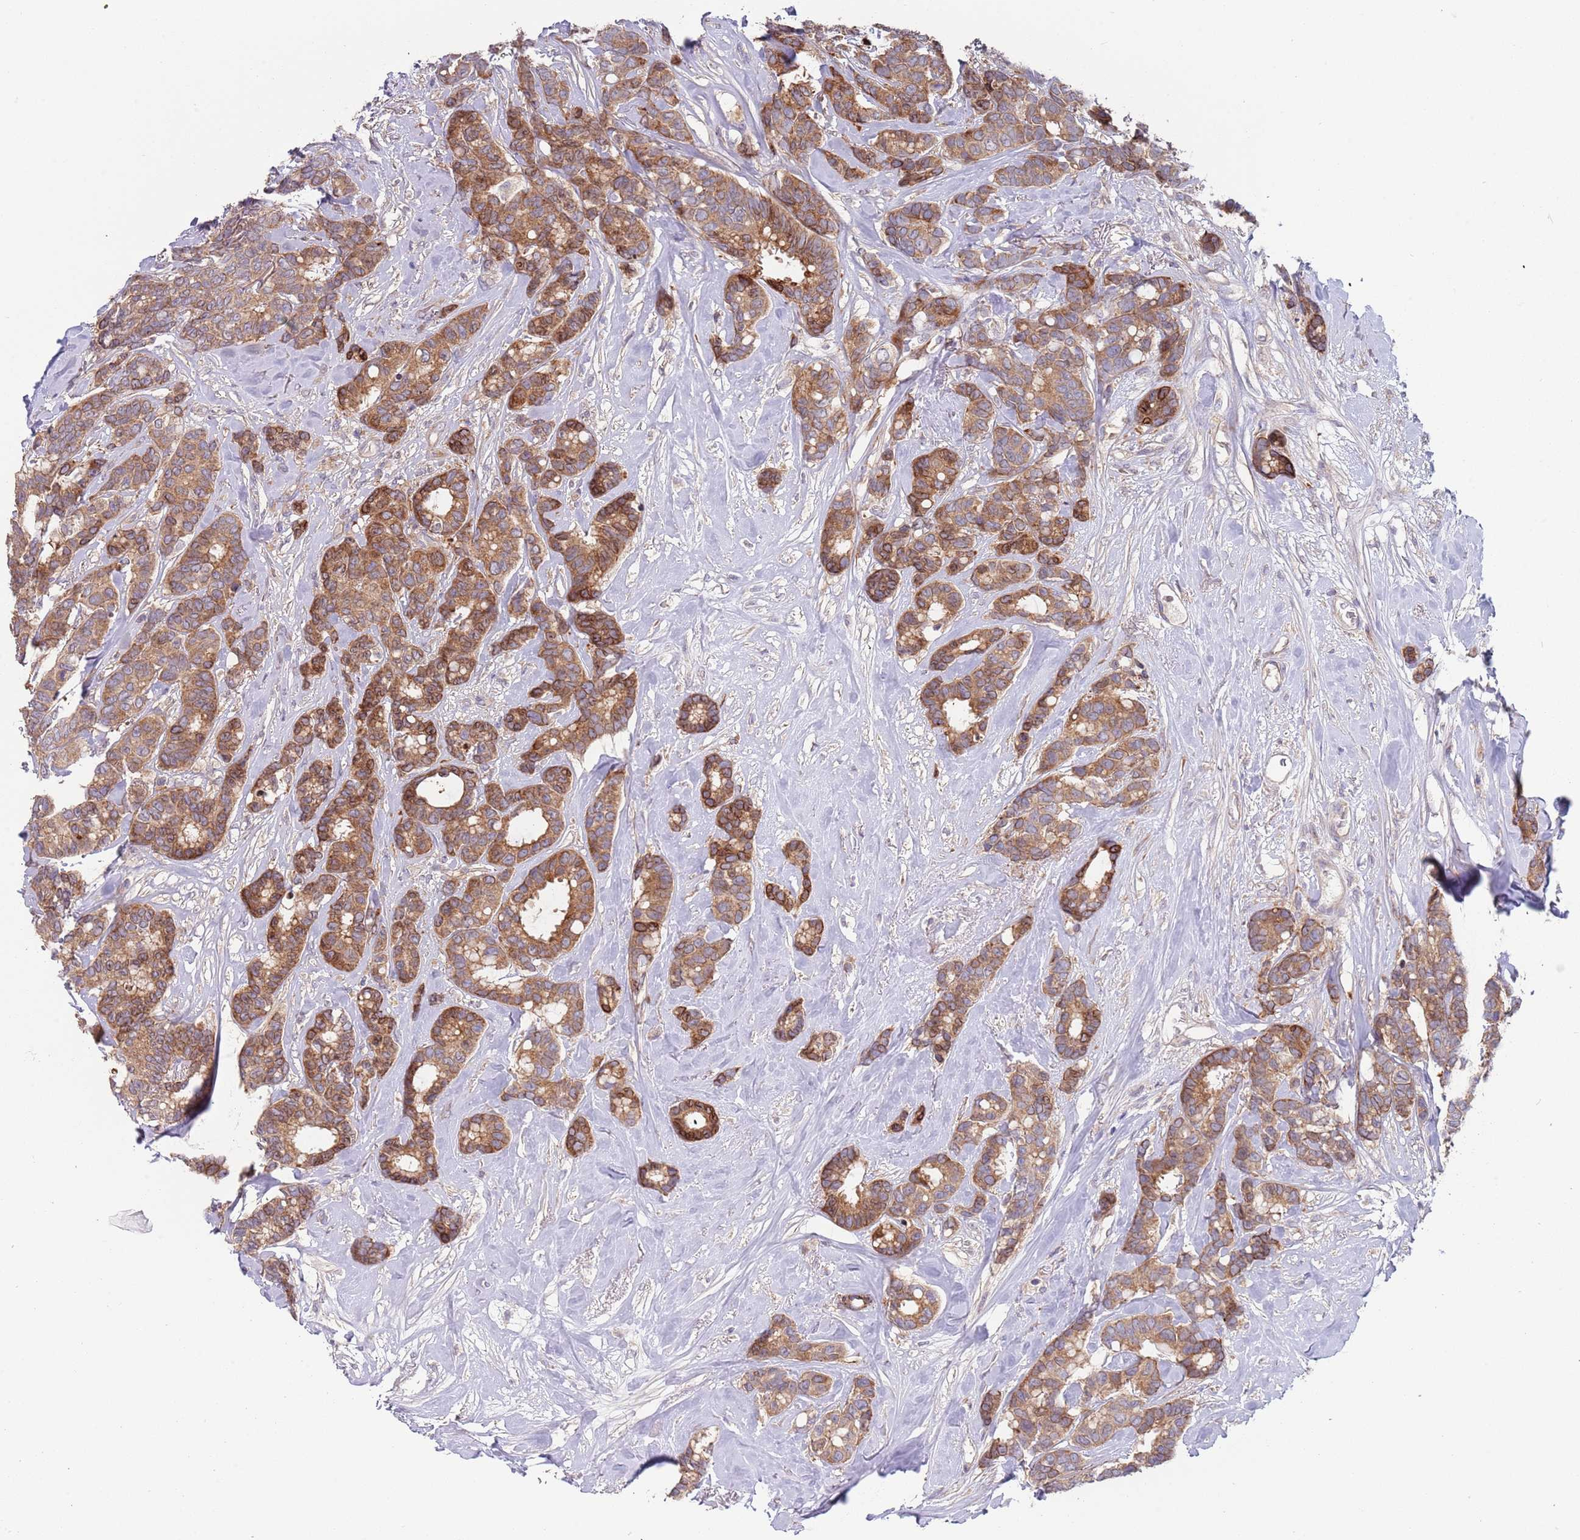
{"staining": {"intensity": "moderate", "quantity": ">75%", "location": "cytoplasmic/membranous"}, "tissue": "breast cancer", "cell_type": "Tumor cells", "image_type": "cancer", "snomed": [{"axis": "morphology", "description": "Duct carcinoma"}, {"axis": "topography", "description": "Breast"}], "caption": "A histopathology image of human breast invasive ductal carcinoma stained for a protein demonstrates moderate cytoplasmic/membranous brown staining in tumor cells.", "gene": "ABCC10", "patient": {"sex": "female", "age": 87}}